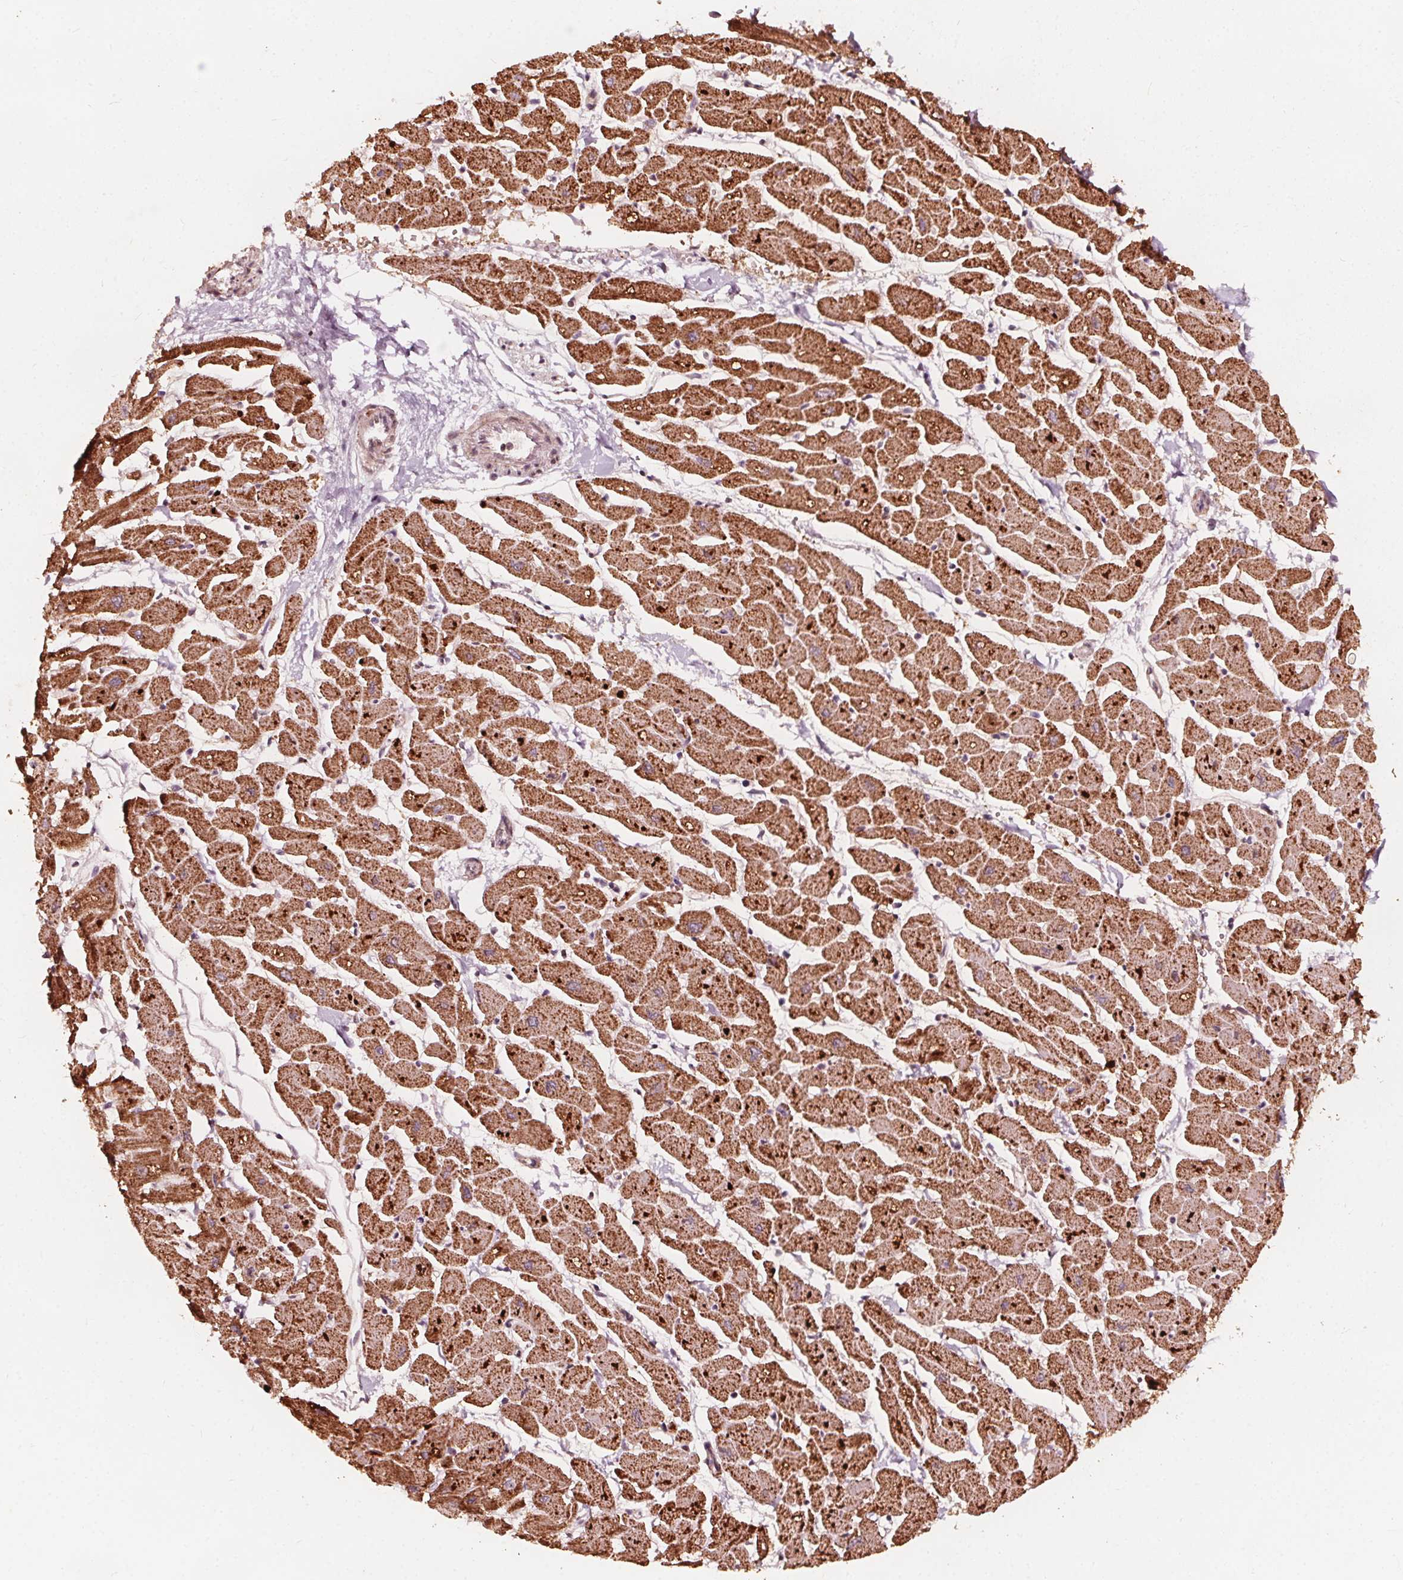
{"staining": {"intensity": "strong", "quantity": ">75%", "location": "cytoplasmic/membranous"}, "tissue": "heart muscle", "cell_type": "Cardiomyocytes", "image_type": "normal", "snomed": [{"axis": "morphology", "description": "Normal tissue, NOS"}, {"axis": "topography", "description": "Heart"}], "caption": "The micrograph reveals staining of benign heart muscle, revealing strong cytoplasmic/membranous protein positivity (brown color) within cardiomyocytes.", "gene": "AIP", "patient": {"sex": "male", "age": 57}}